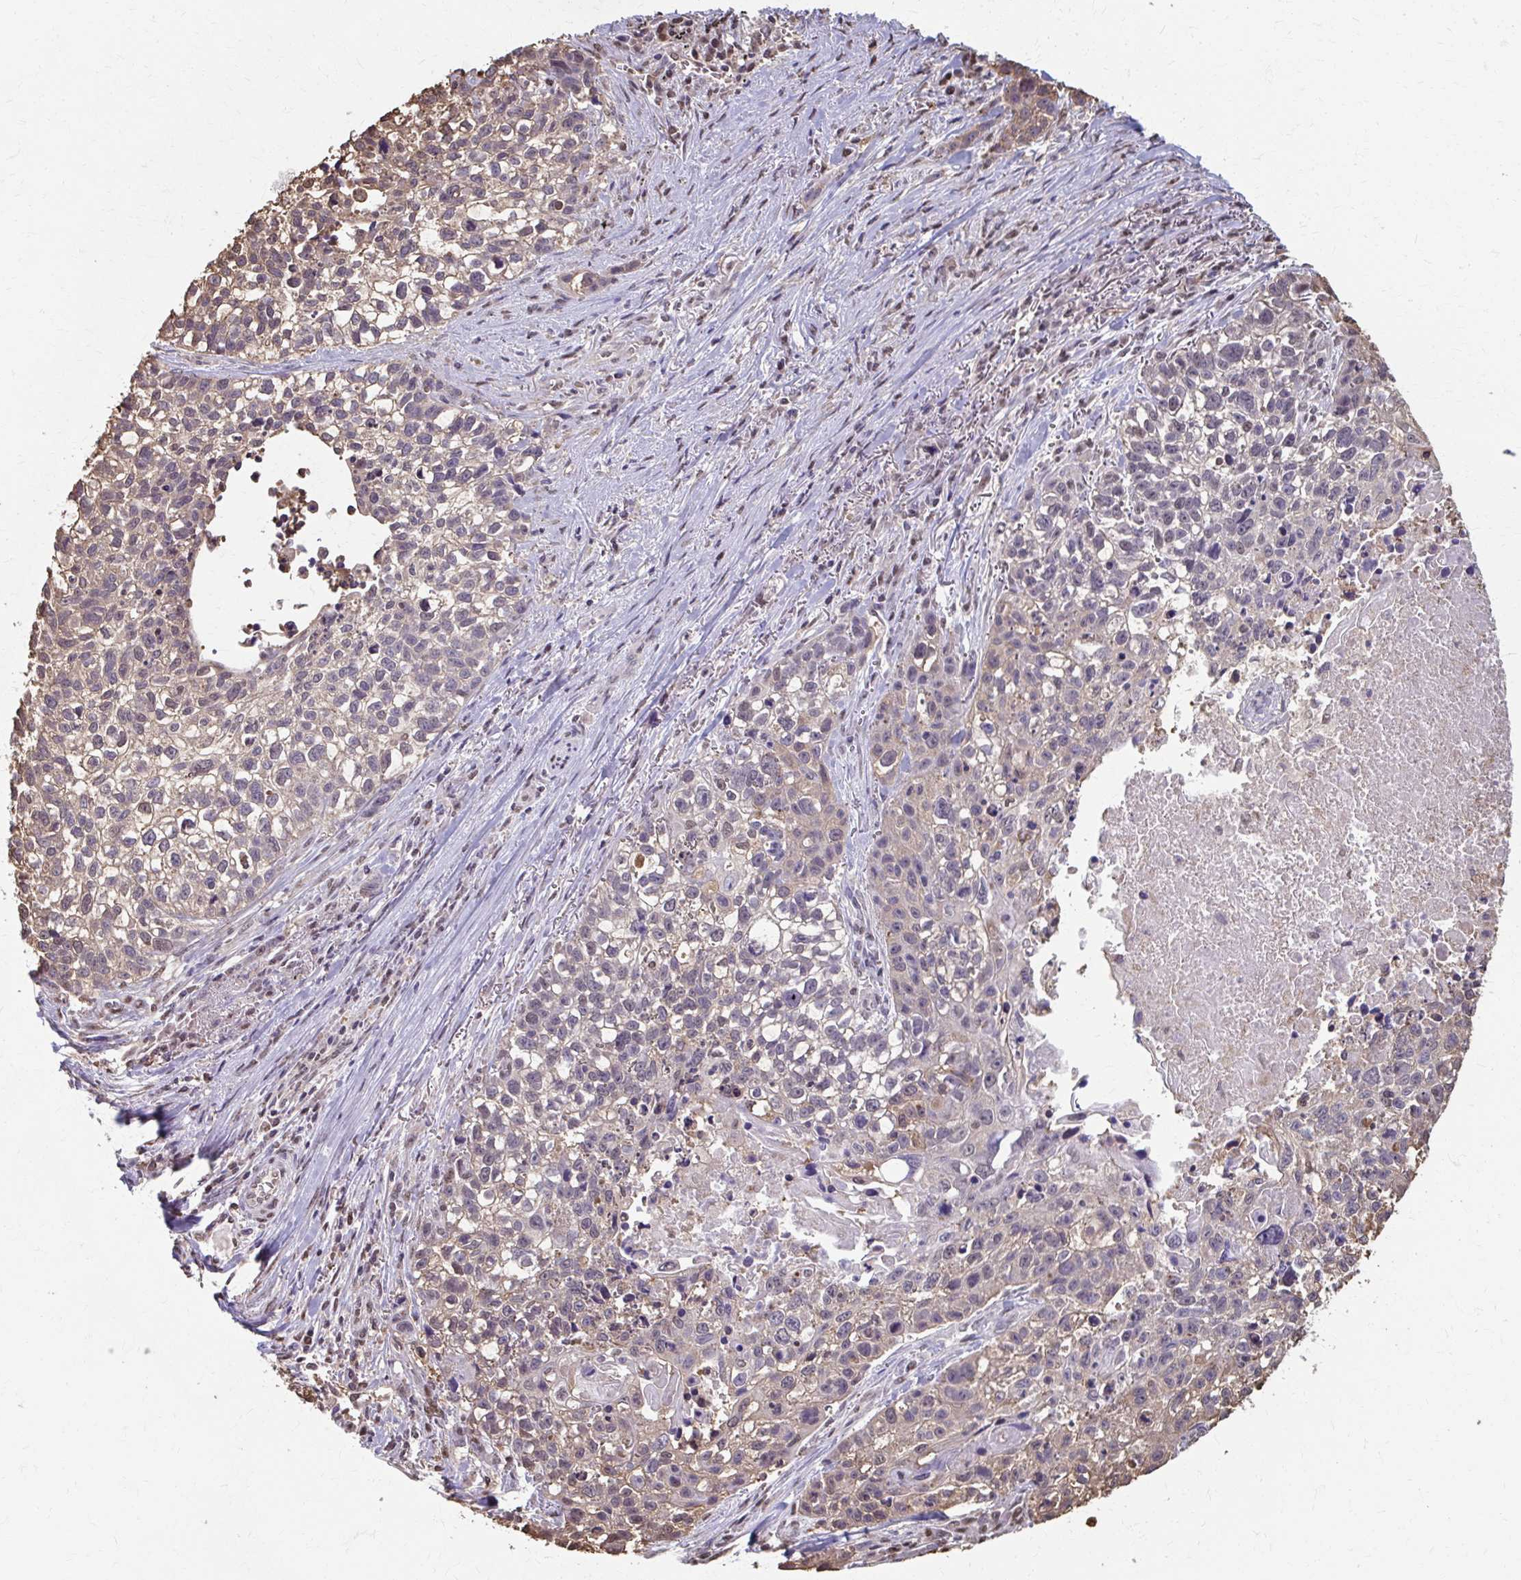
{"staining": {"intensity": "weak", "quantity": "25%-75%", "location": "cytoplasmic/membranous"}, "tissue": "lung cancer", "cell_type": "Tumor cells", "image_type": "cancer", "snomed": [{"axis": "morphology", "description": "Squamous cell carcinoma, NOS"}, {"axis": "topography", "description": "Lung"}], "caption": "High-power microscopy captured an IHC photomicrograph of lung cancer (squamous cell carcinoma), revealing weak cytoplasmic/membranous expression in approximately 25%-75% of tumor cells.", "gene": "ING4", "patient": {"sex": "male", "age": 74}}